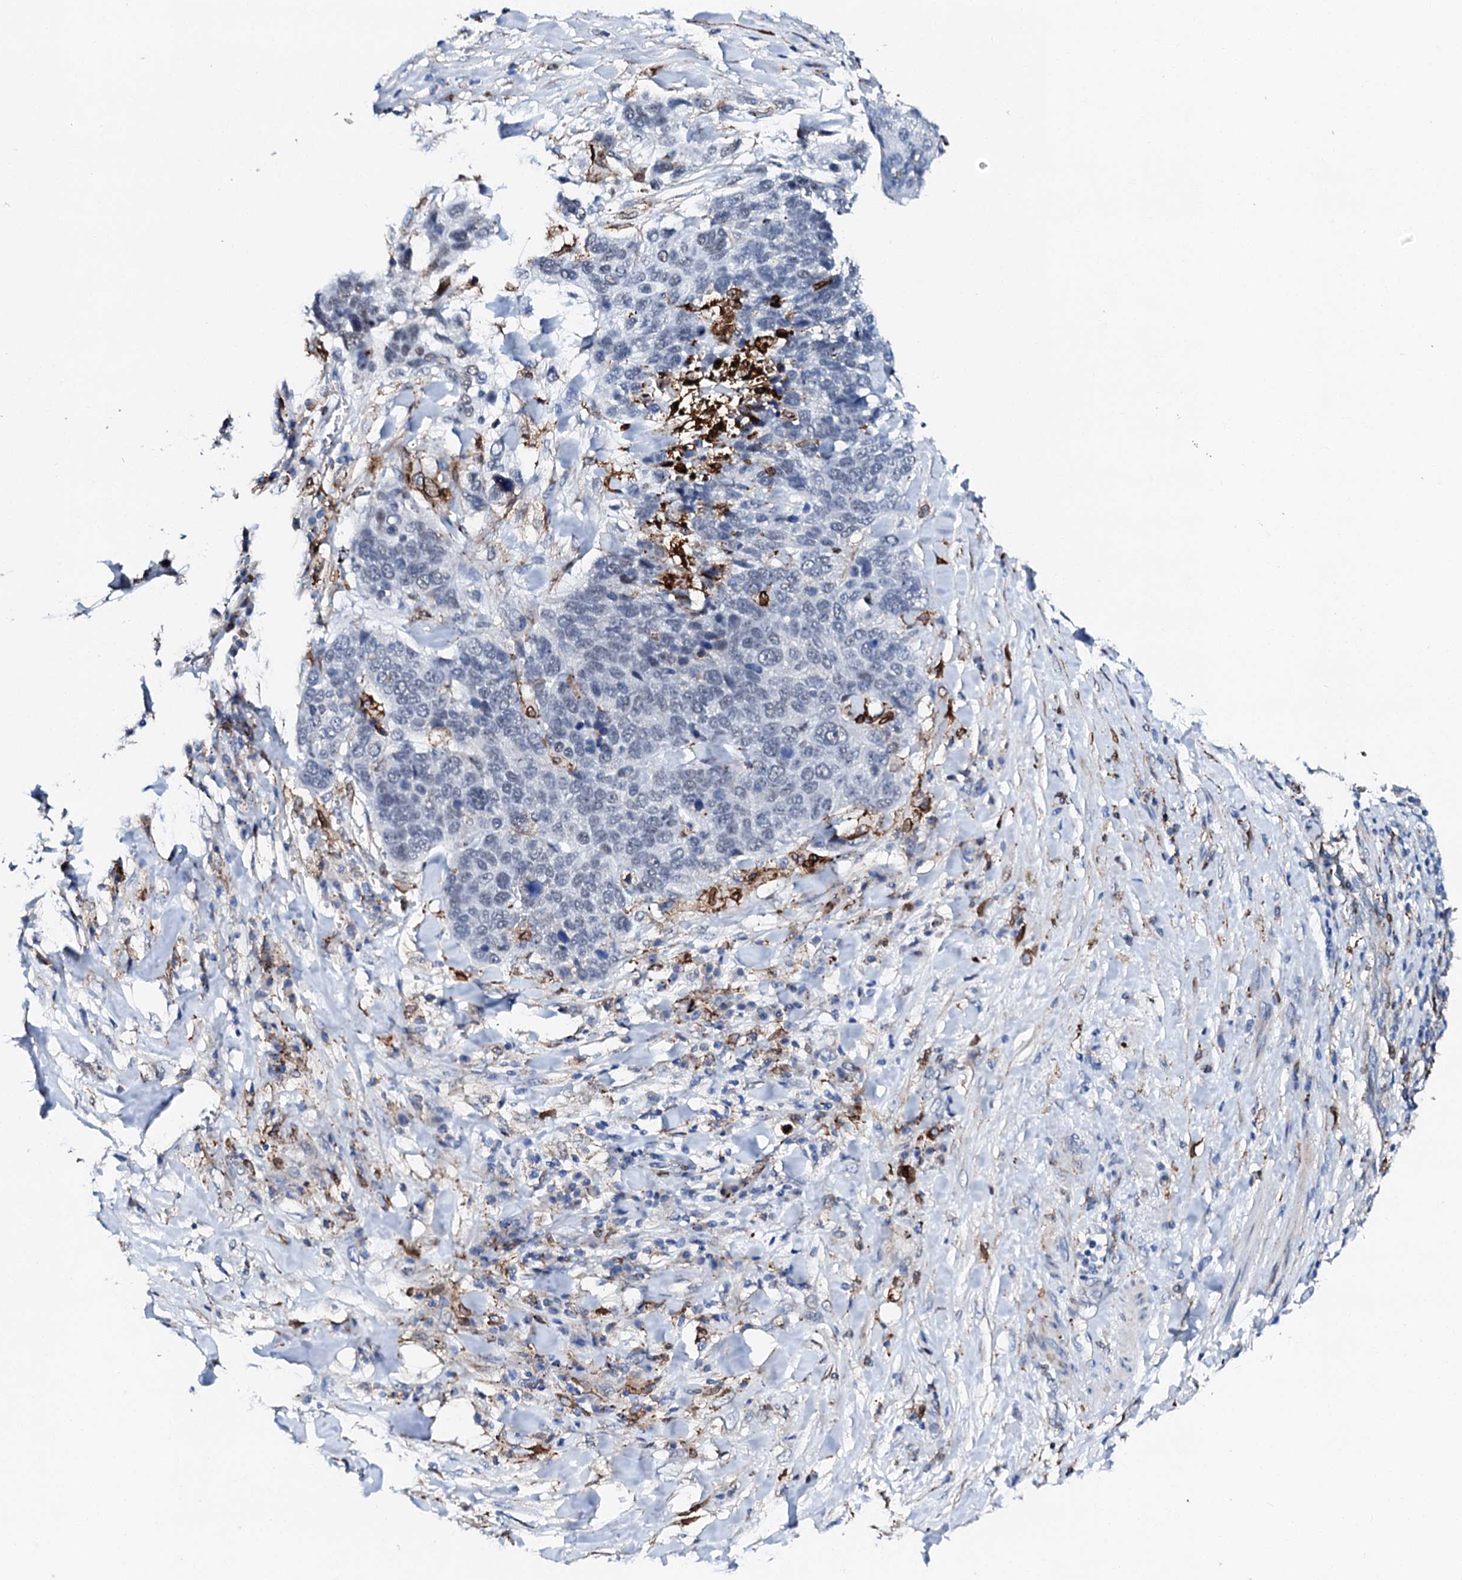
{"staining": {"intensity": "negative", "quantity": "none", "location": "none"}, "tissue": "lung cancer", "cell_type": "Tumor cells", "image_type": "cancer", "snomed": [{"axis": "morphology", "description": "Squamous cell carcinoma, NOS"}, {"axis": "topography", "description": "Lung"}], "caption": "Immunohistochemistry of squamous cell carcinoma (lung) exhibits no positivity in tumor cells.", "gene": "MED13L", "patient": {"sex": "male", "age": 66}}